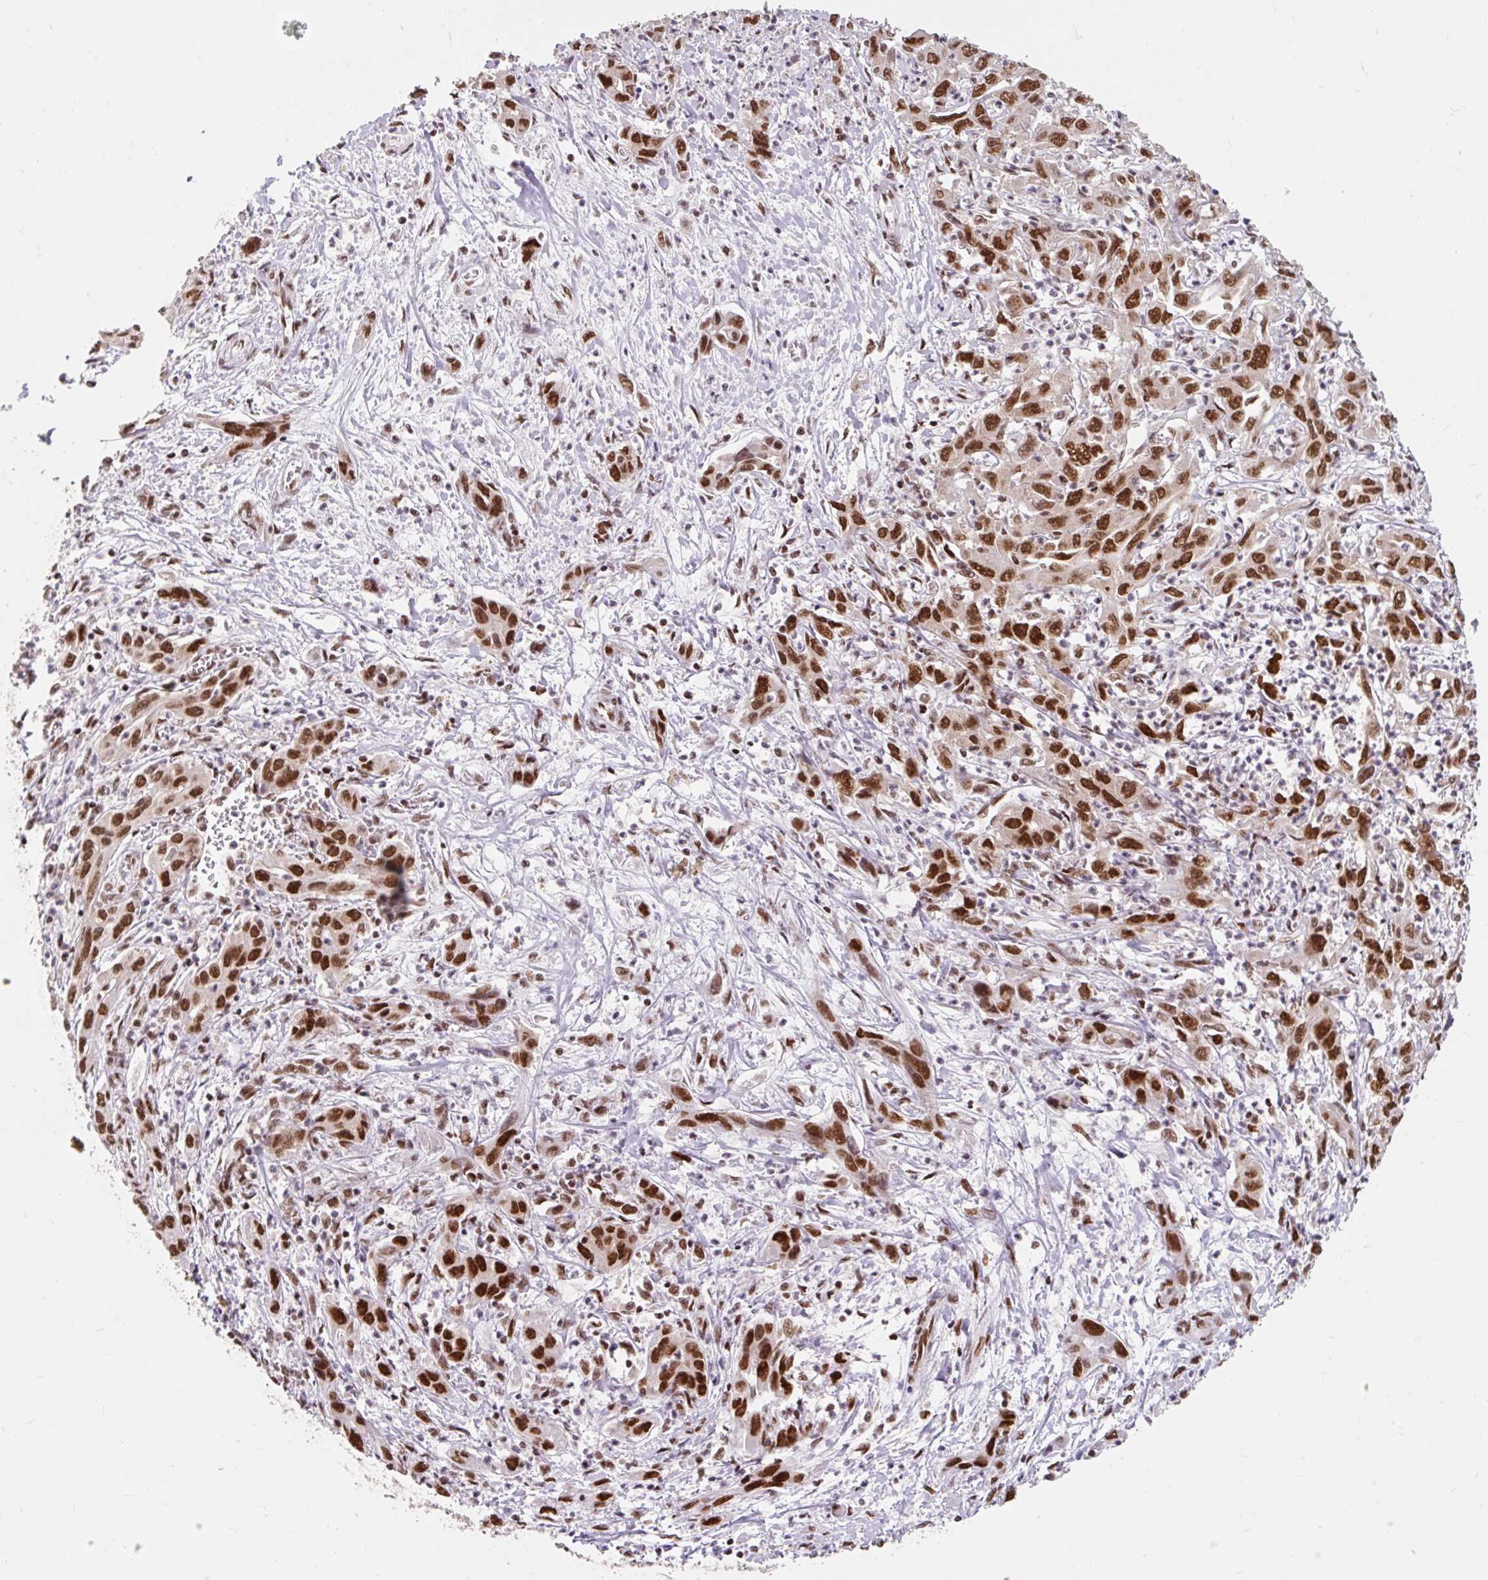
{"staining": {"intensity": "strong", "quantity": ">75%", "location": "nuclear"}, "tissue": "liver cancer", "cell_type": "Tumor cells", "image_type": "cancer", "snomed": [{"axis": "morphology", "description": "Carcinoma, Hepatocellular, NOS"}, {"axis": "topography", "description": "Liver"}], "caption": "A photomicrograph showing strong nuclear staining in approximately >75% of tumor cells in liver cancer (hepatocellular carcinoma), as visualized by brown immunohistochemical staining.", "gene": "SRSF10", "patient": {"sex": "male", "age": 63}}